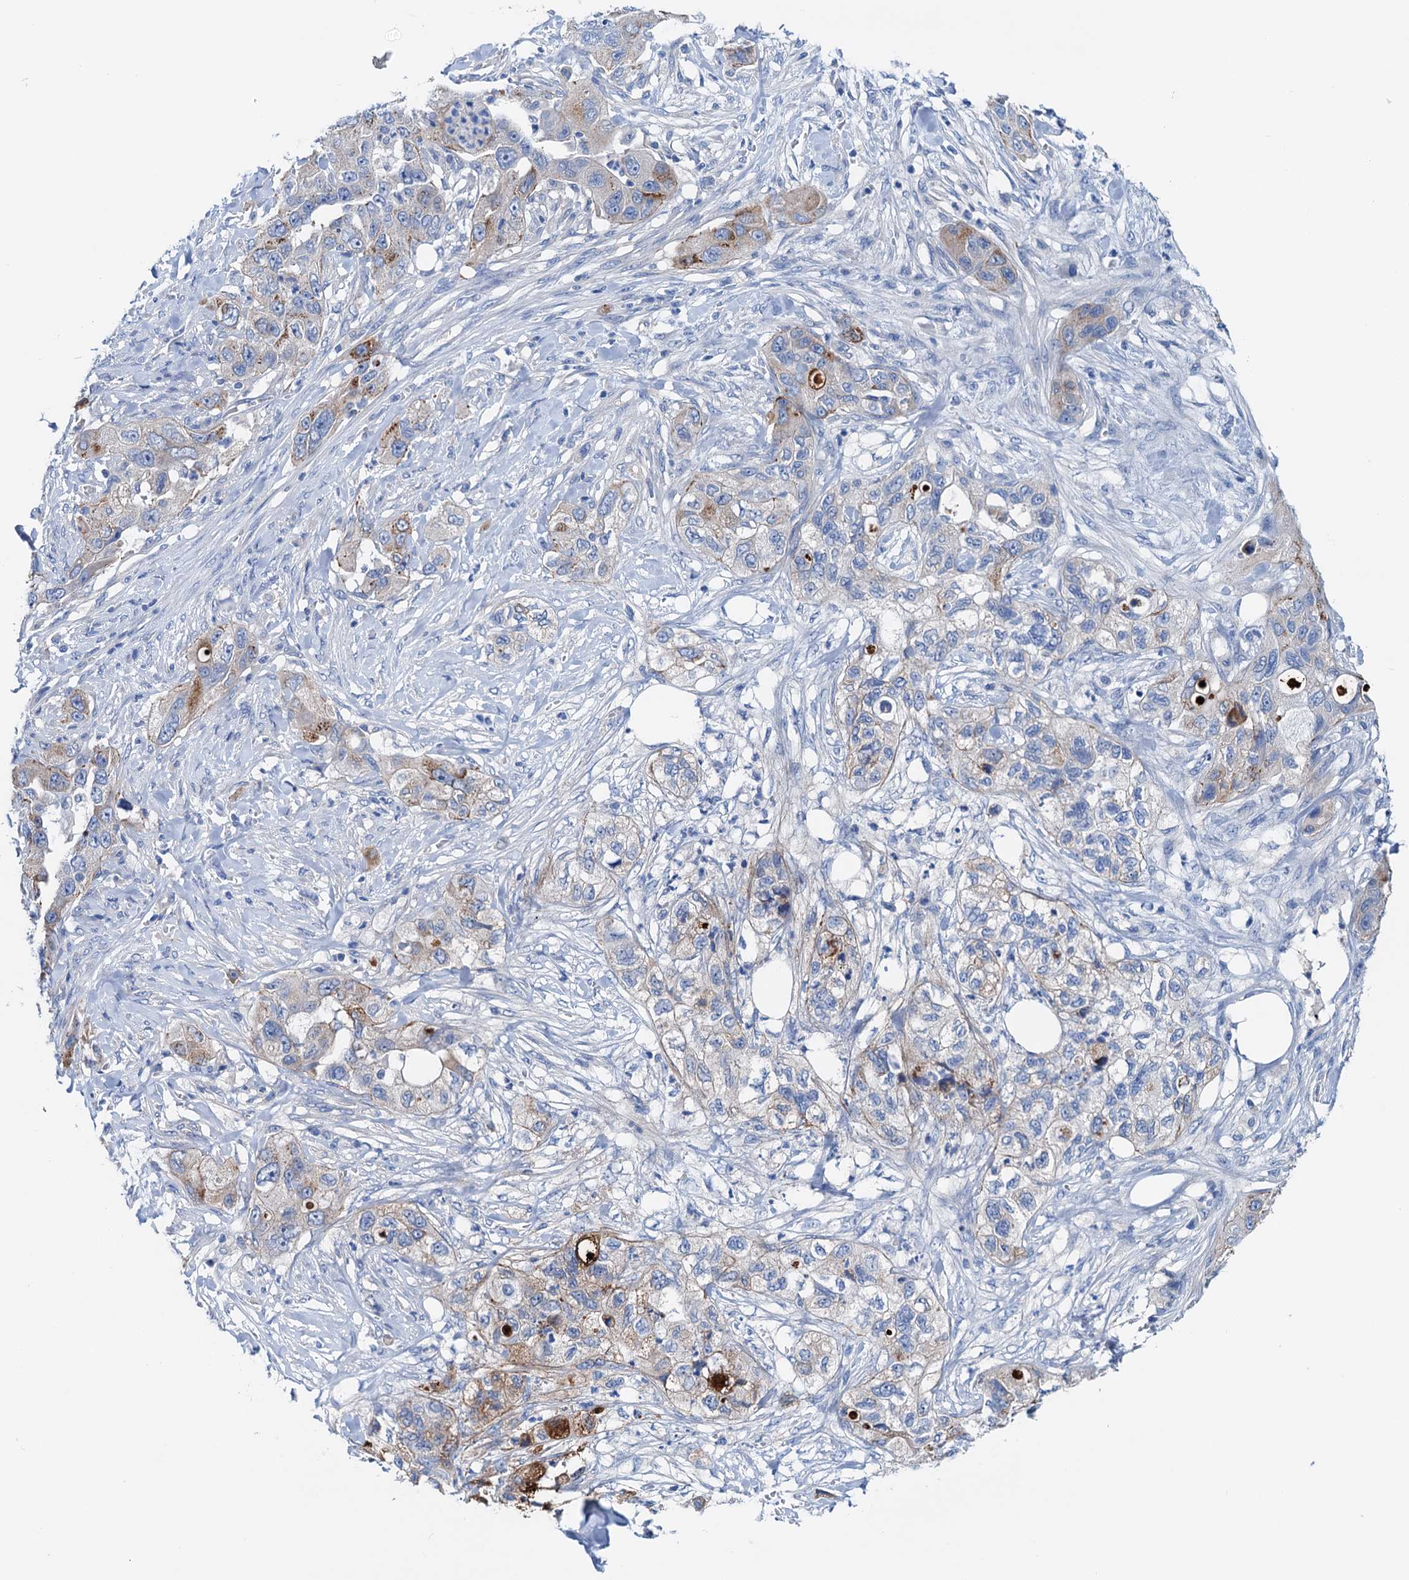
{"staining": {"intensity": "strong", "quantity": "<25%", "location": "cytoplasmic/membranous"}, "tissue": "pancreatic cancer", "cell_type": "Tumor cells", "image_type": "cancer", "snomed": [{"axis": "morphology", "description": "Adenocarcinoma, NOS"}, {"axis": "topography", "description": "Pancreas"}], "caption": "Protein expression analysis of adenocarcinoma (pancreatic) demonstrates strong cytoplasmic/membranous expression in about <25% of tumor cells. The staining was performed using DAB (3,3'-diaminobenzidine) to visualize the protein expression in brown, while the nuclei were stained in blue with hematoxylin (Magnification: 20x).", "gene": "KNDC1", "patient": {"sex": "female", "age": 78}}